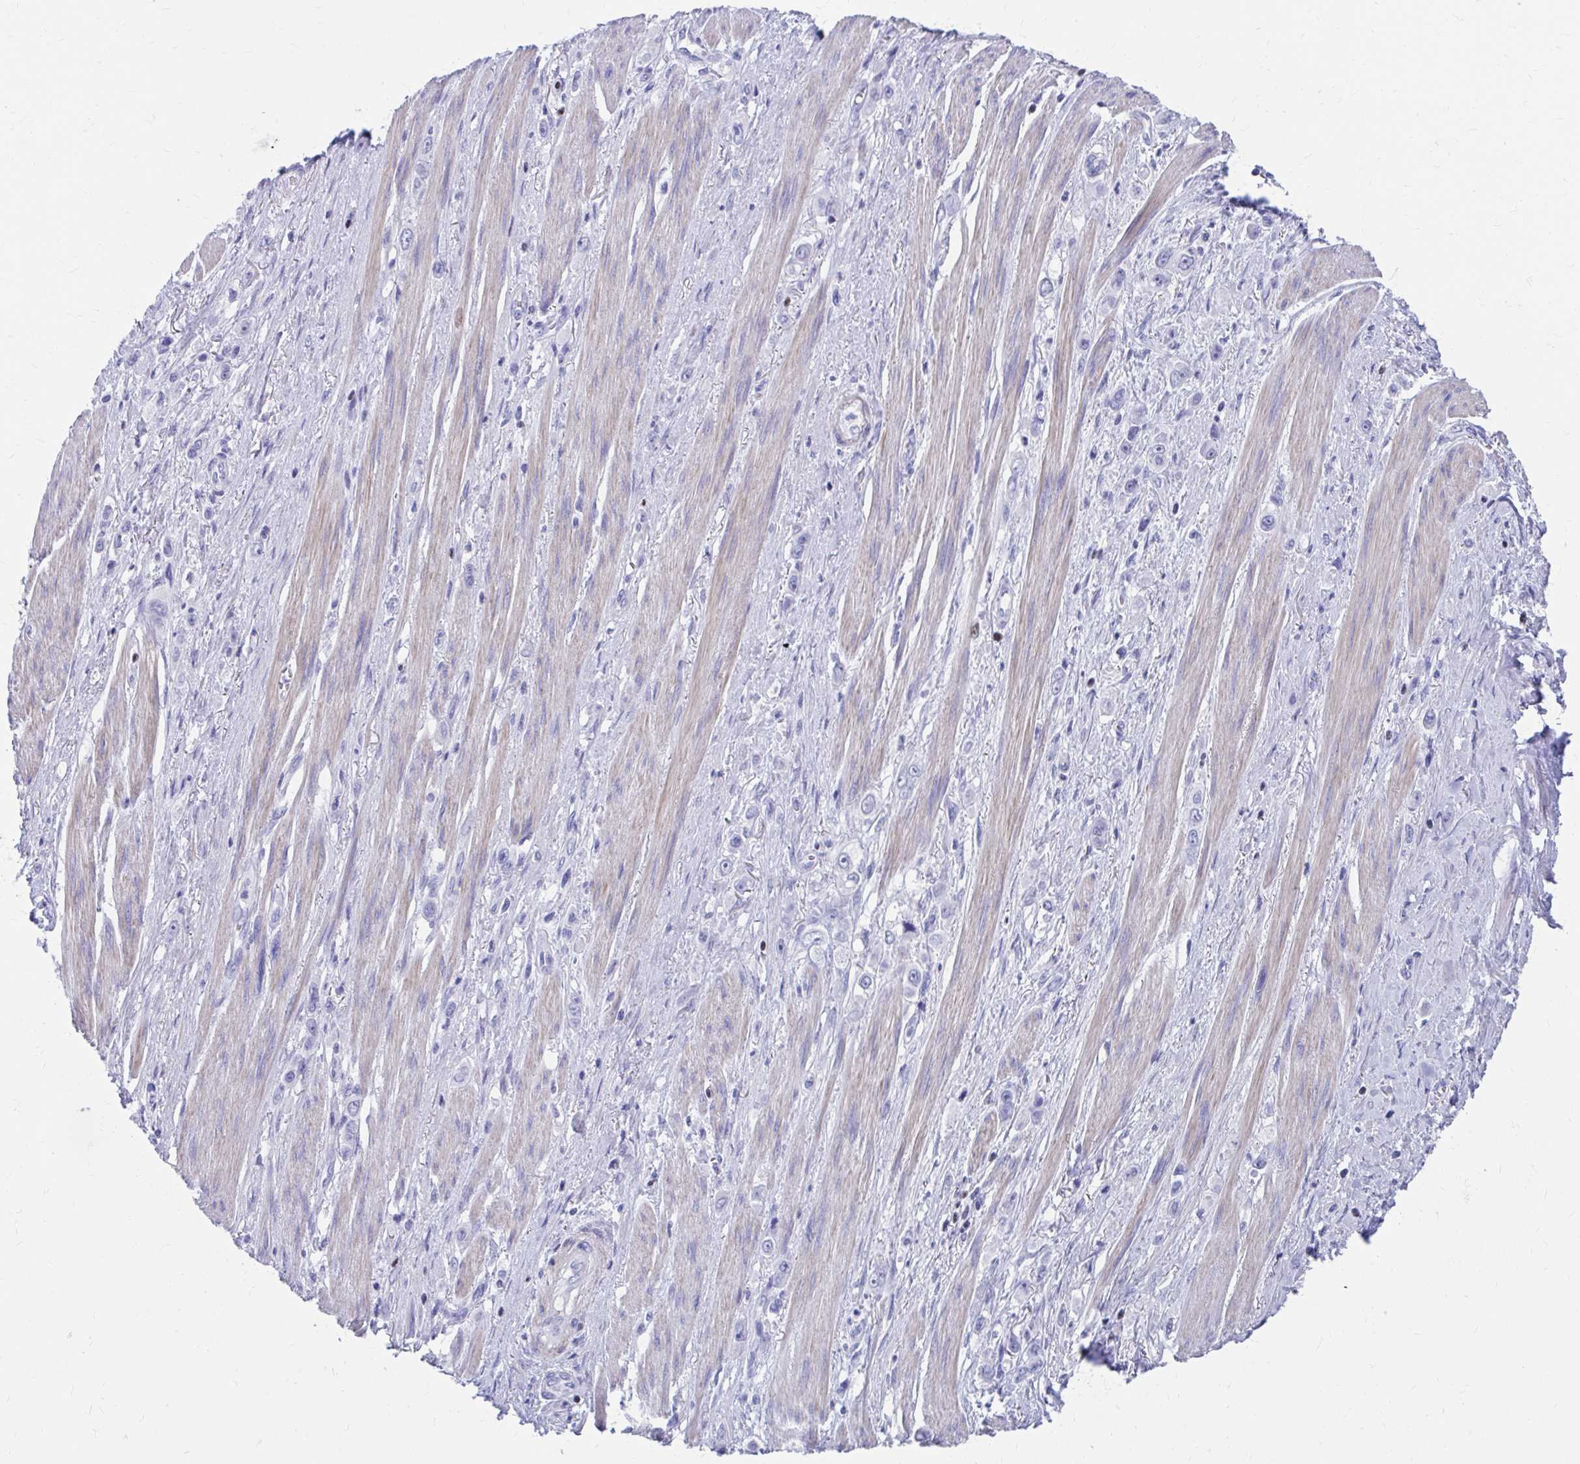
{"staining": {"intensity": "negative", "quantity": "none", "location": "none"}, "tissue": "stomach cancer", "cell_type": "Tumor cells", "image_type": "cancer", "snomed": [{"axis": "morphology", "description": "Adenocarcinoma, NOS"}, {"axis": "topography", "description": "Stomach, upper"}], "caption": "This image is of stomach adenocarcinoma stained with immunohistochemistry to label a protein in brown with the nuclei are counter-stained blue. There is no positivity in tumor cells.", "gene": "RUNX3", "patient": {"sex": "male", "age": 75}}